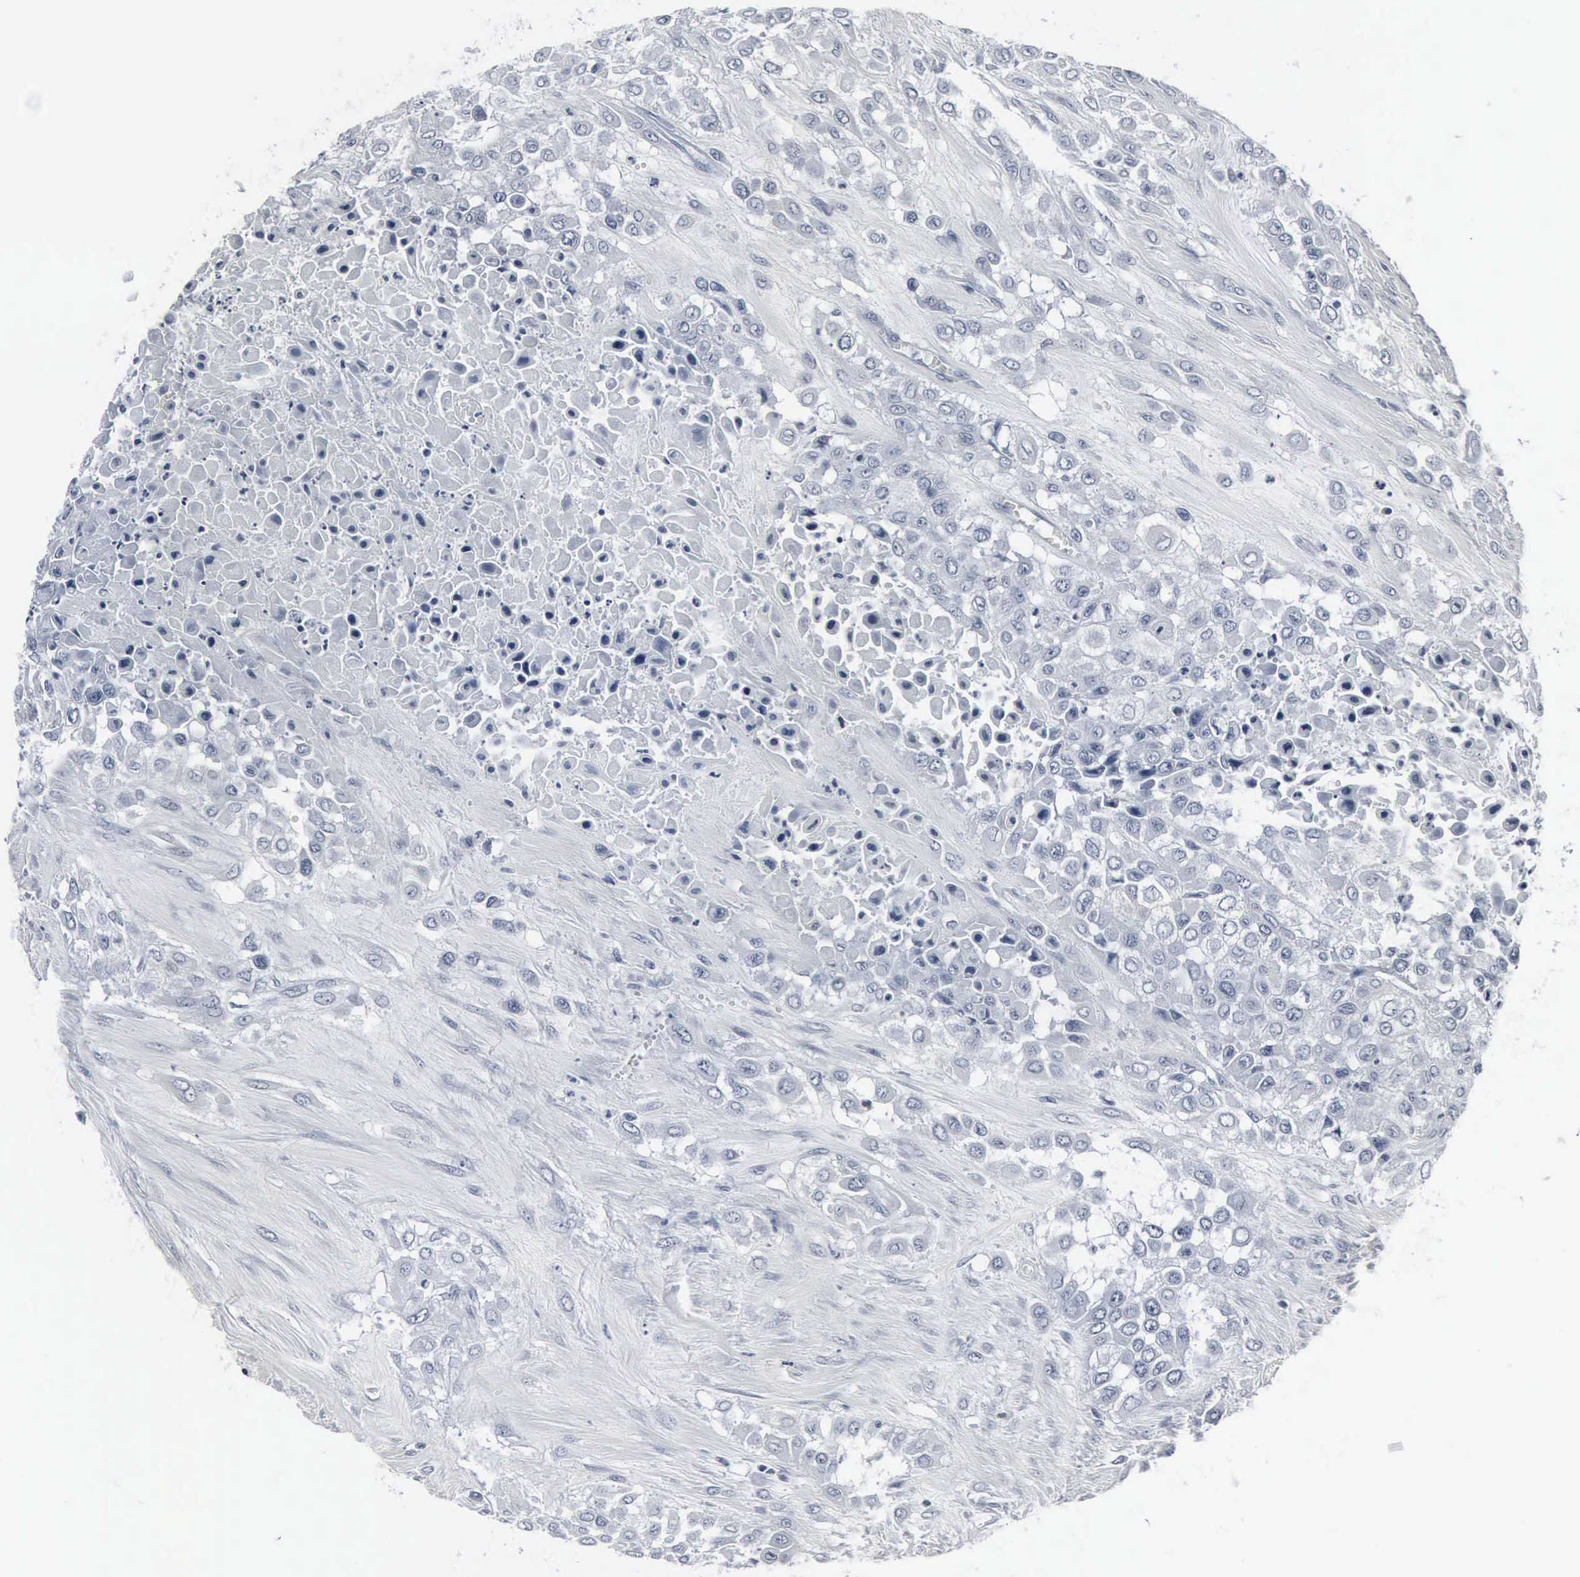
{"staining": {"intensity": "negative", "quantity": "none", "location": "none"}, "tissue": "urothelial cancer", "cell_type": "Tumor cells", "image_type": "cancer", "snomed": [{"axis": "morphology", "description": "Urothelial carcinoma, High grade"}, {"axis": "topography", "description": "Urinary bladder"}], "caption": "The image displays no significant expression in tumor cells of urothelial cancer. The staining is performed using DAB (3,3'-diaminobenzidine) brown chromogen with nuclei counter-stained in using hematoxylin.", "gene": "SNAP25", "patient": {"sex": "male", "age": 57}}